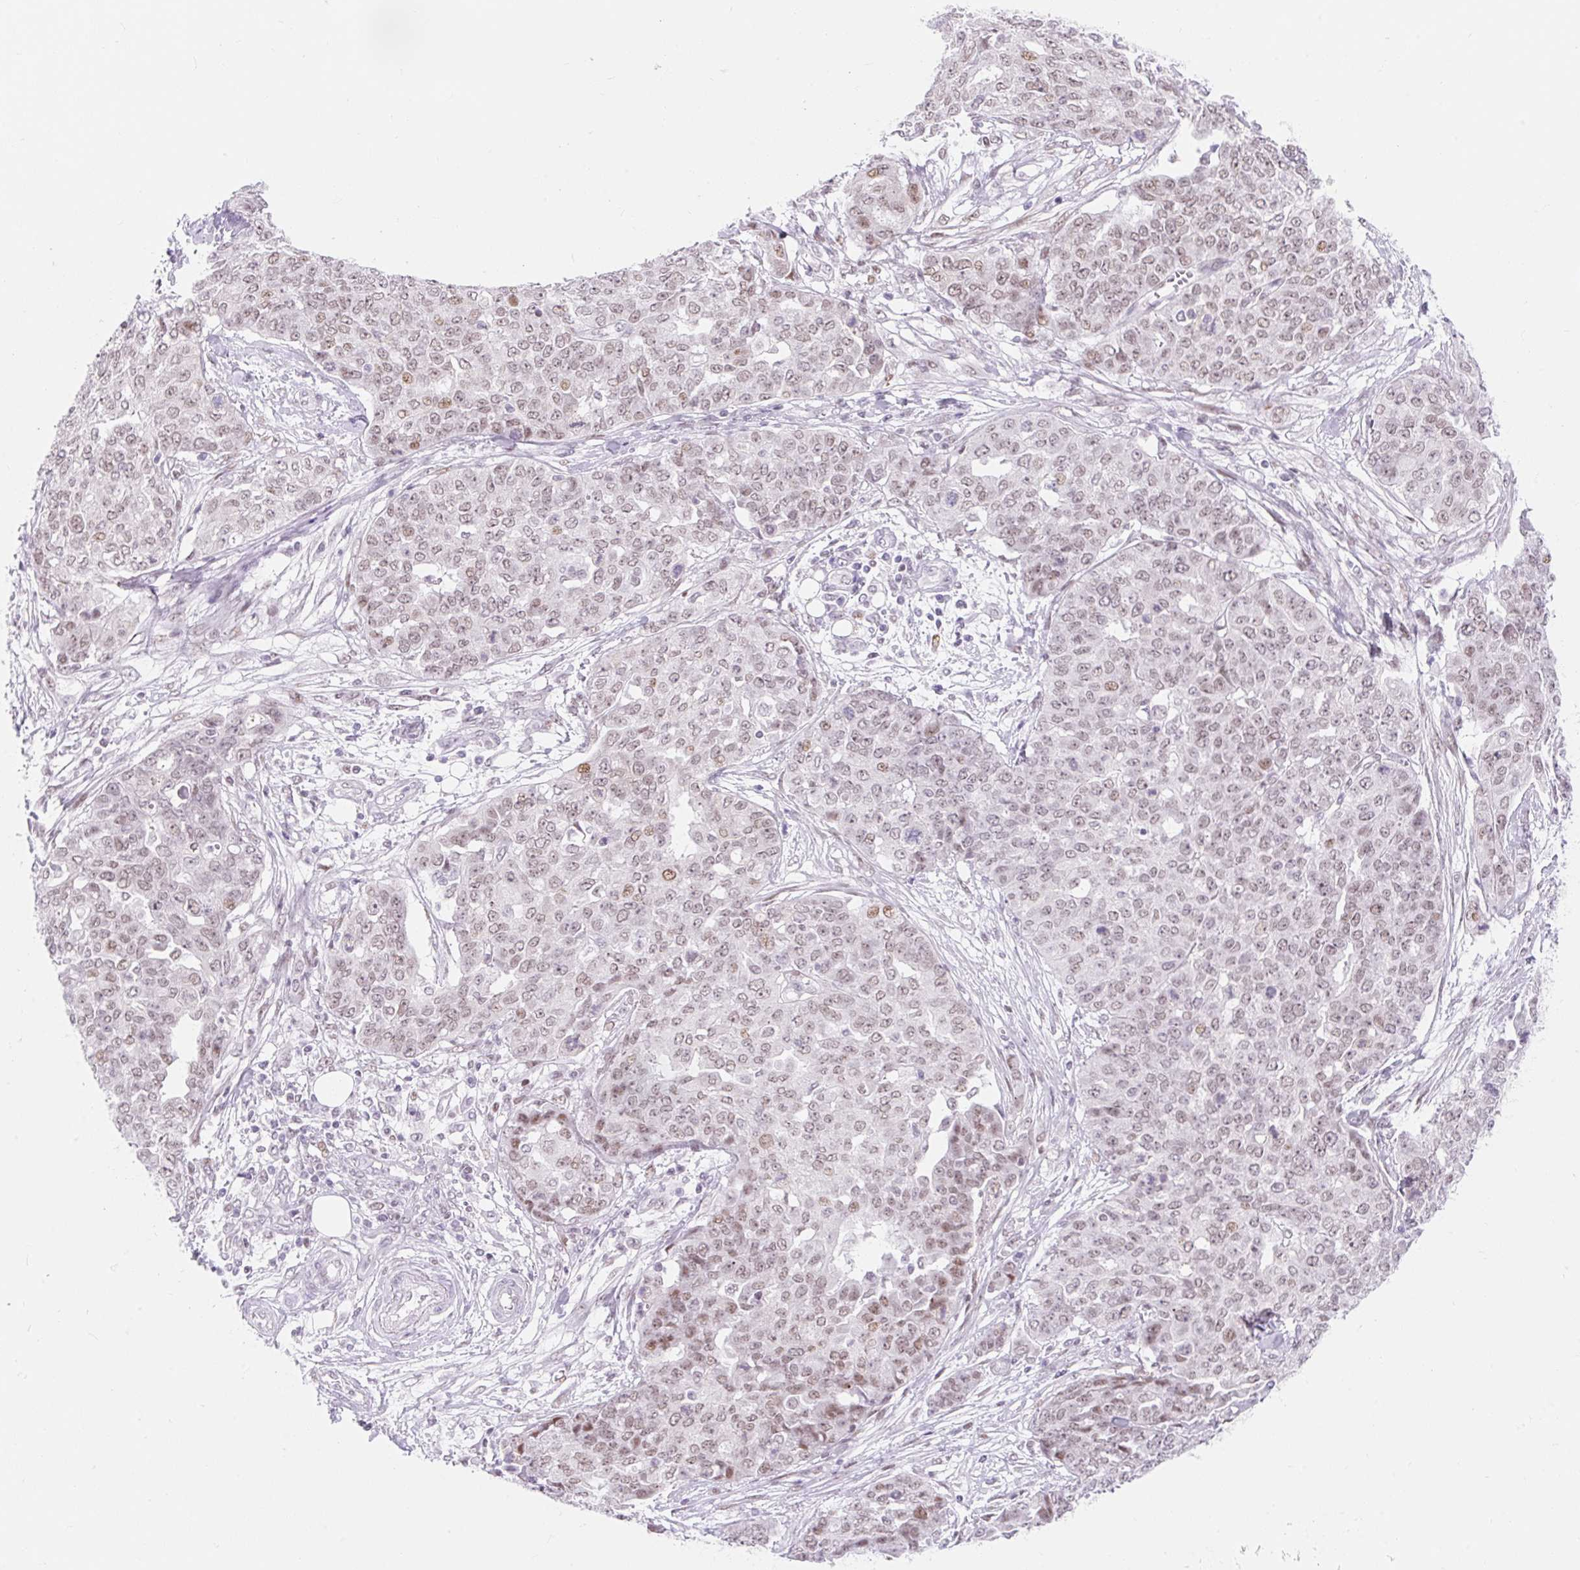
{"staining": {"intensity": "weak", "quantity": ">75%", "location": "nuclear"}, "tissue": "ovarian cancer", "cell_type": "Tumor cells", "image_type": "cancer", "snomed": [{"axis": "morphology", "description": "Cystadenocarcinoma, serous, NOS"}, {"axis": "topography", "description": "Soft tissue"}, {"axis": "topography", "description": "Ovary"}], "caption": "Protein expression analysis of ovarian serous cystadenocarcinoma reveals weak nuclear staining in about >75% of tumor cells. (DAB (3,3'-diaminobenzidine) IHC with brightfield microscopy, high magnification).", "gene": "H2BW1", "patient": {"sex": "female", "age": 57}}